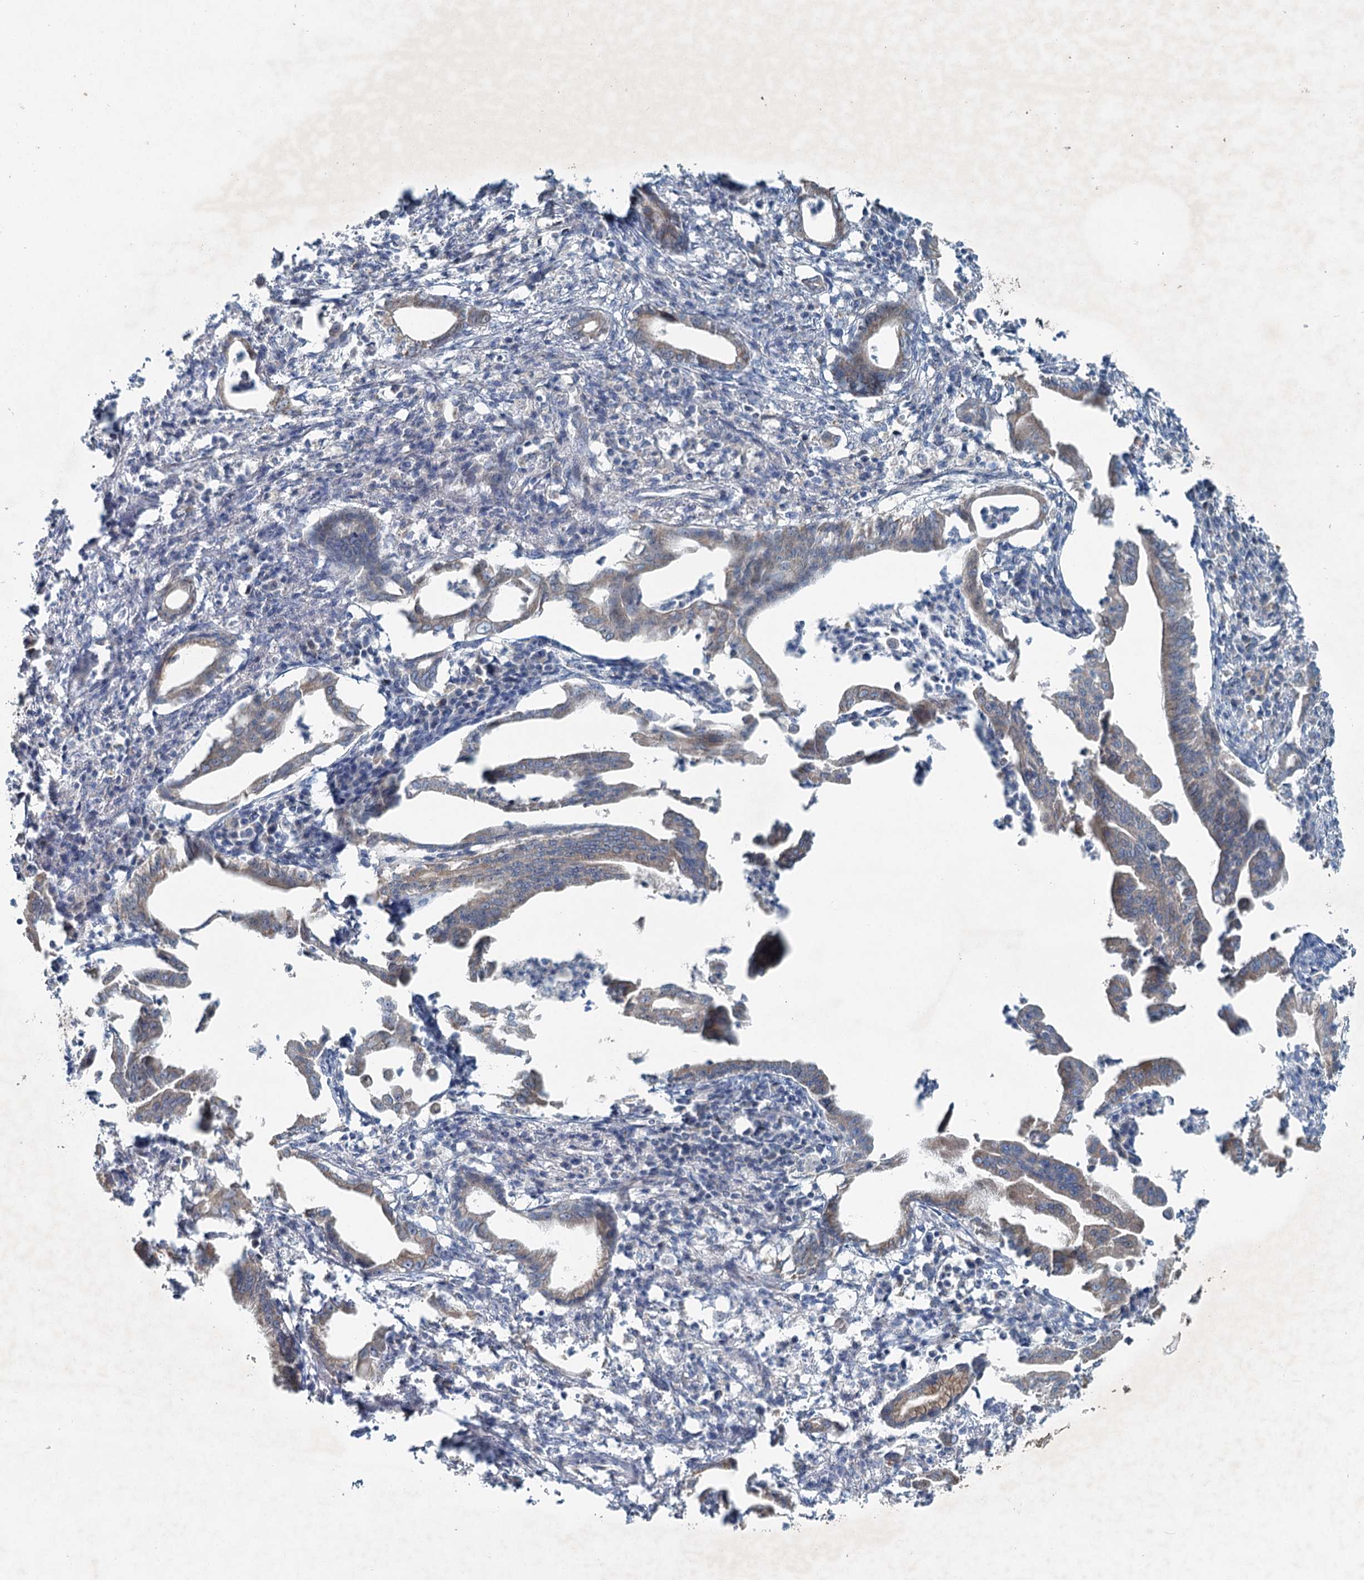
{"staining": {"intensity": "moderate", "quantity": "25%-75%", "location": "cytoplasmic/membranous"}, "tissue": "pancreatic cancer", "cell_type": "Tumor cells", "image_type": "cancer", "snomed": [{"axis": "morphology", "description": "Adenocarcinoma, NOS"}, {"axis": "topography", "description": "Pancreas"}], "caption": "This is a photomicrograph of immunohistochemistry (IHC) staining of pancreatic cancer (adenocarcinoma), which shows moderate expression in the cytoplasmic/membranous of tumor cells.", "gene": "CHCHD5", "patient": {"sex": "female", "age": 55}}